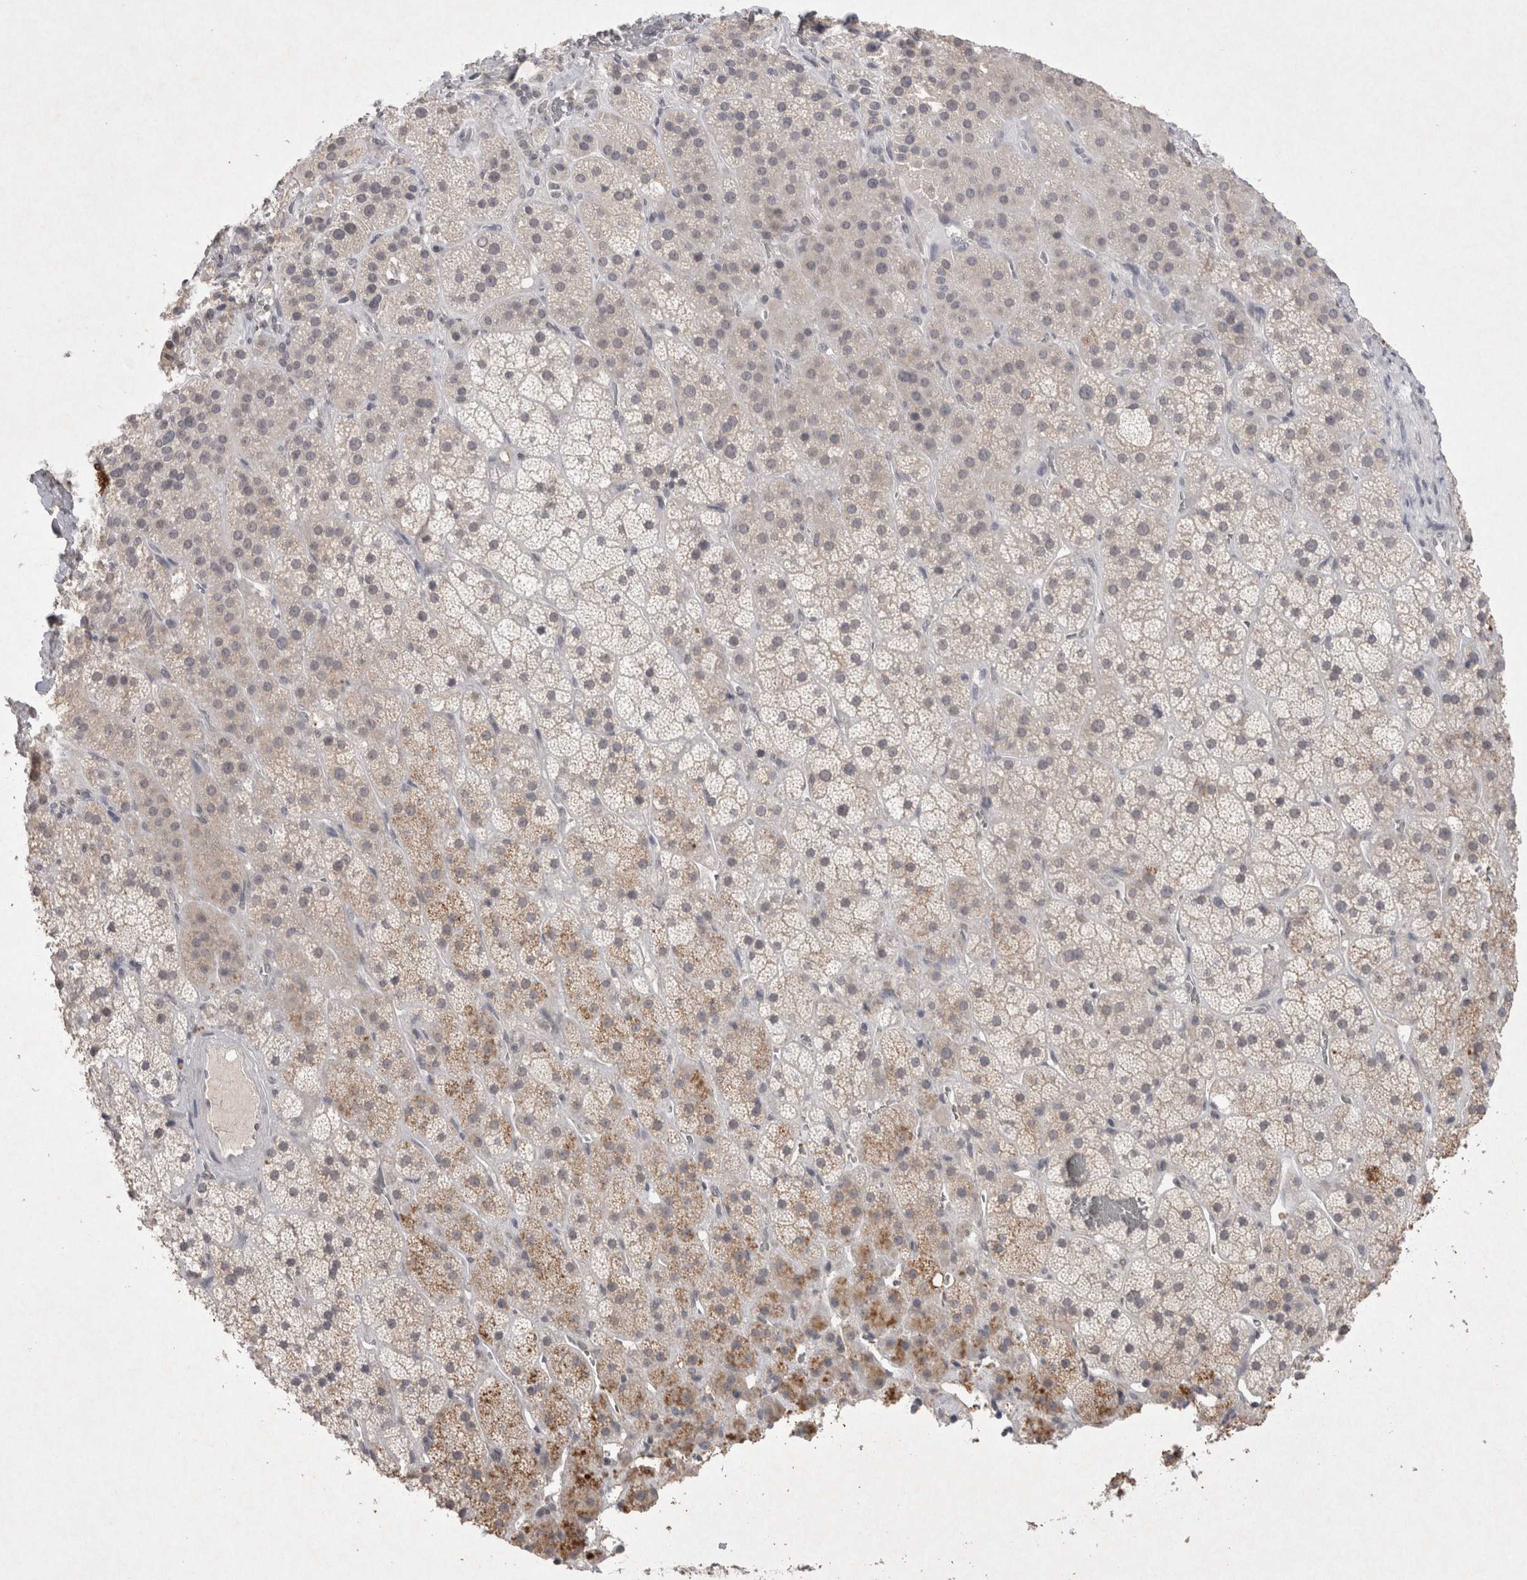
{"staining": {"intensity": "moderate", "quantity": "<25%", "location": "cytoplasmic/membranous"}, "tissue": "adrenal gland", "cell_type": "Glandular cells", "image_type": "normal", "snomed": [{"axis": "morphology", "description": "Normal tissue, NOS"}, {"axis": "topography", "description": "Adrenal gland"}], "caption": "Glandular cells demonstrate low levels of moderate cytoplasmic/membranous staining in about <25% of cells in normal adrenal gland.", "gene": "LYVE1", "patient": {"sex": "male", "age": 57}}